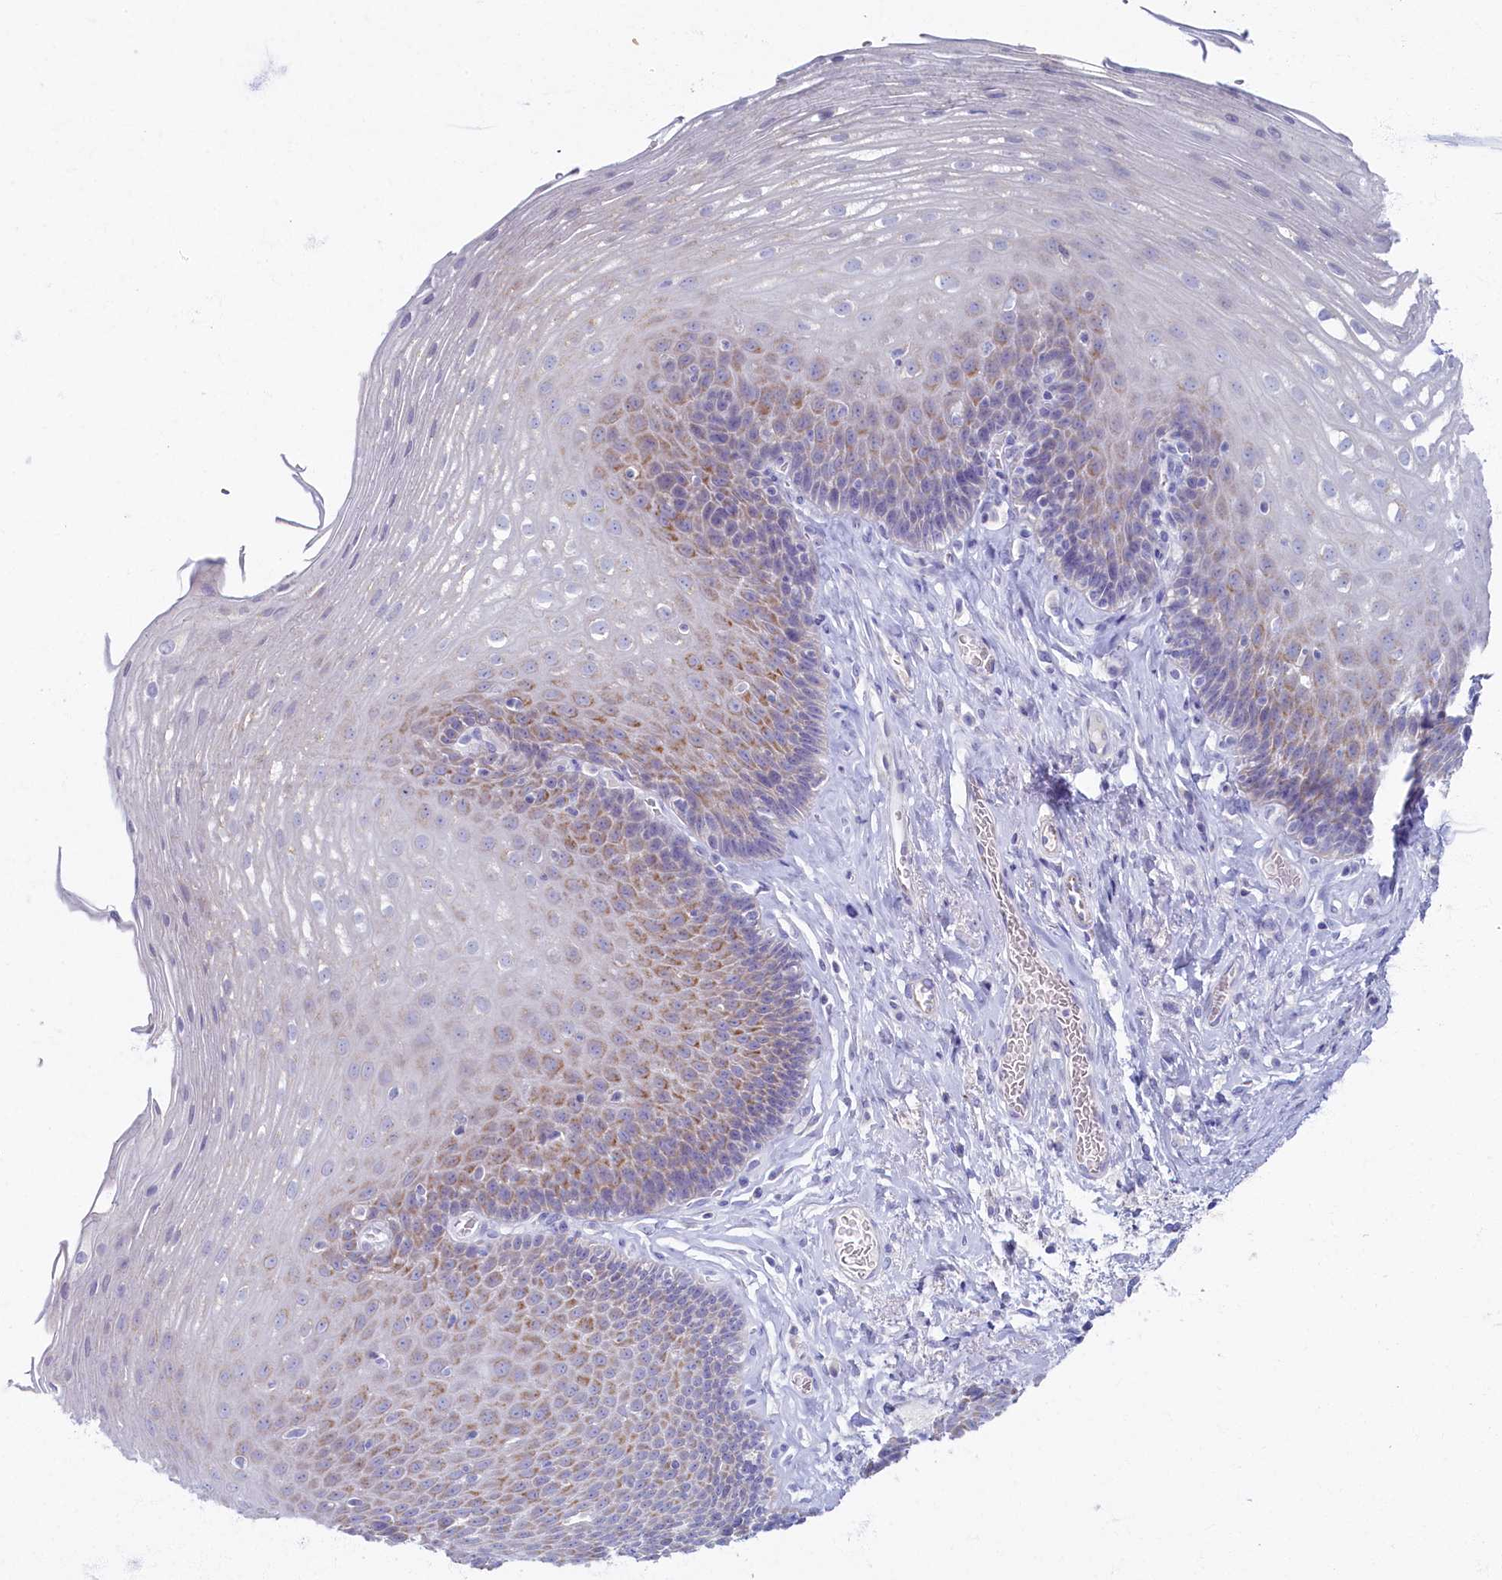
{"staining": {"intensity": "moderate", "quantity": "25%-75%", "location": "cytoplasmic/membranous"}, "tissue": "esophagus", "cell_type": "Squamous epithelial cells", "image_type": "normal", "snomed": [{"axis": "morphology", "description": "Normal tissue, NOS"}, {"axis": "topography", "description": "Esophagus"}], "caption": "Esophagus stained with DAB (3,3'-diaminobenzidine) immunohistochemistry reveals medium levels of moderate cytoplasmic/membranous staining in about 25%-75% of squamous epithelial cells. The staining is performed using DAB (3,3'-diaminobenzidine) brown chromogen to label protein expression. The nuclei are counter-stained blue using hematoxylin.", "gene": "OCIAD2", "patient": {"sex": "female", "age": 66}}